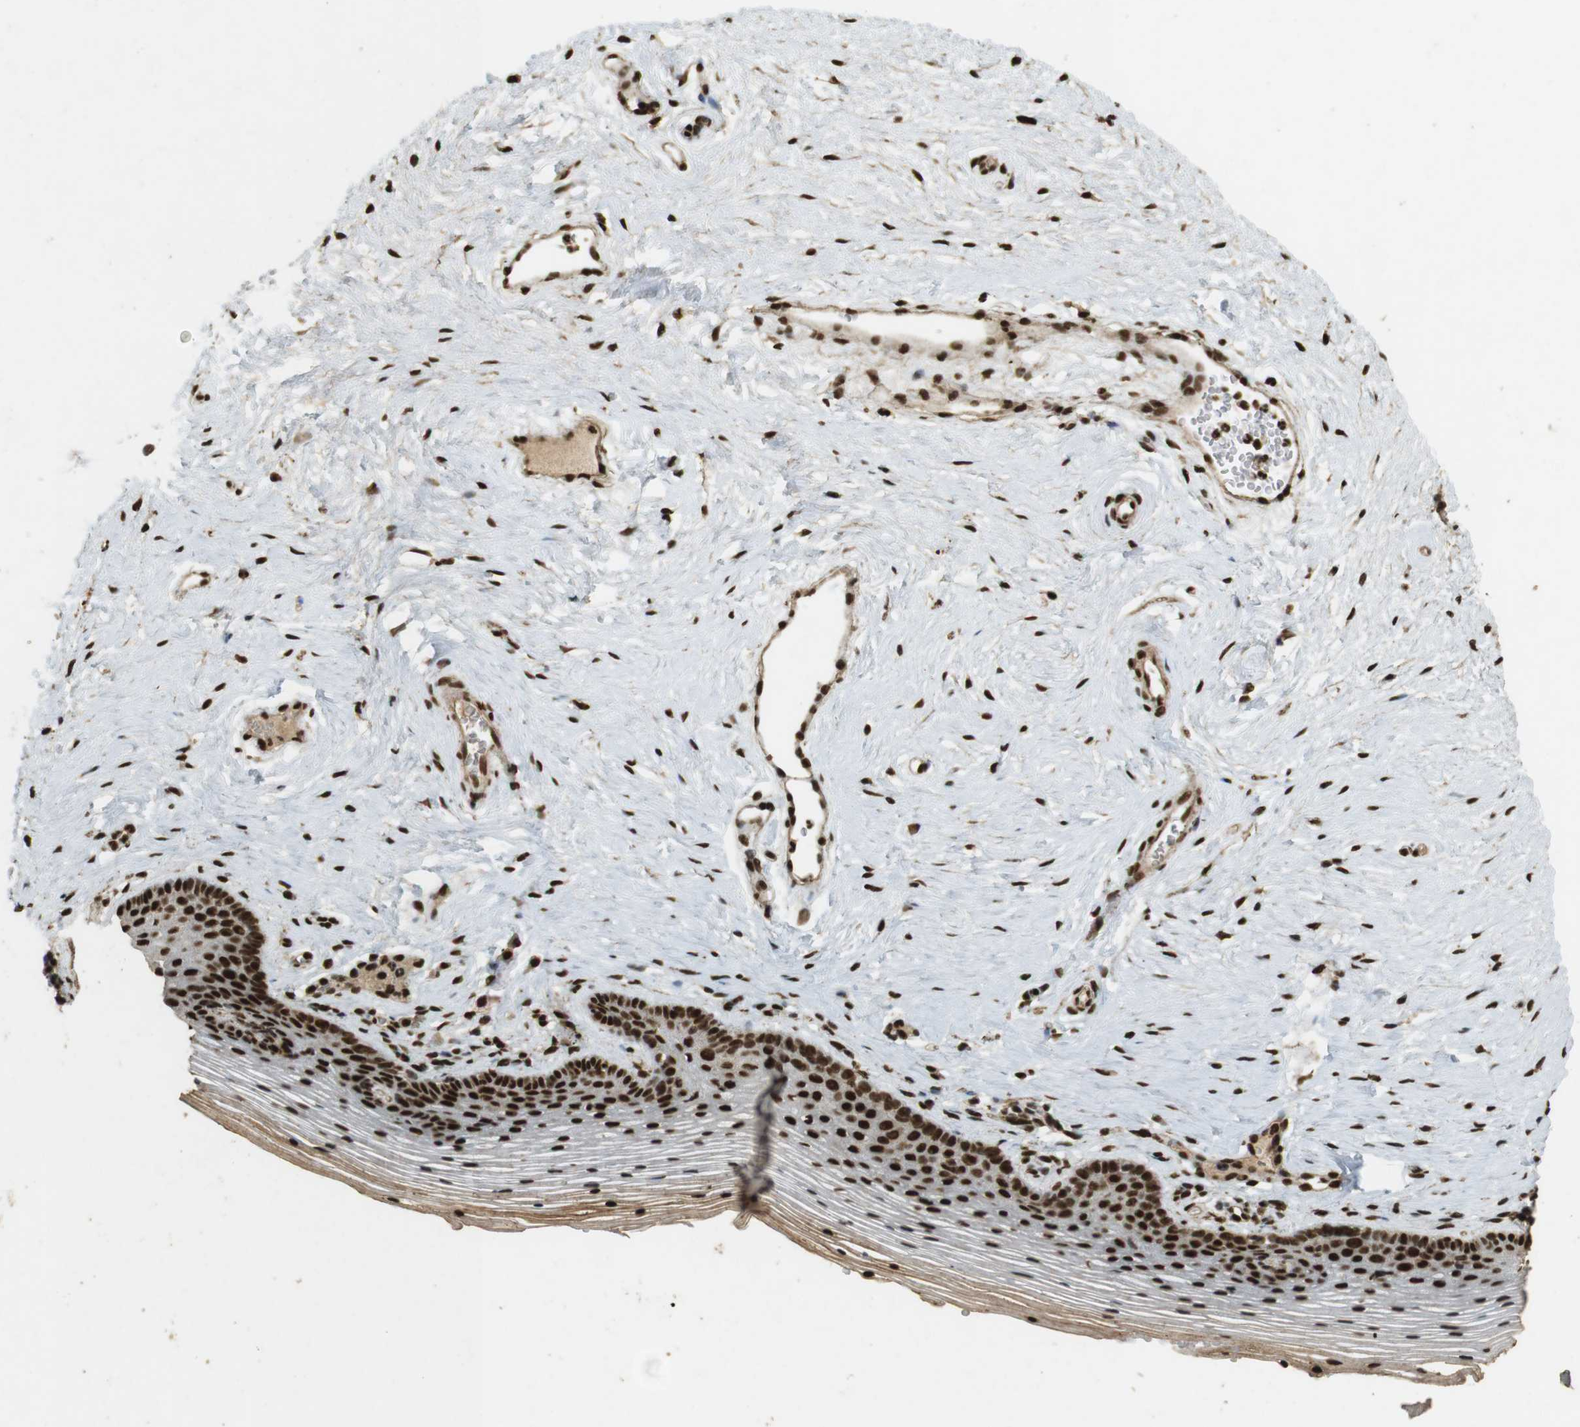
{"staining": {"intensity": "strong", "quantity": ">75%", "location": "nuclear"}, "tissue": "vagina", "cell_type": "Squamous epithelial cells", "image_type": "normal", "snomed": [{"axis": "morphology", "description": "Normal tissue, NOS"}, {"axis": "topography", "description": "Vagina"}], "caption": "DAB (3,3'-diaminobenzidine) immunohistochemical staining of unremarkable vagina displays strong nuclear protein expression in about >75% of squamous epithelial cells. The staining was performed using DAB (3,3'-diaminobenzidine), with brown indicating positive protein expression. Nuclei are stained blue with hematoxylin.", "gene": "GATA4", "patient": {"sex": "female", "age": 32}}